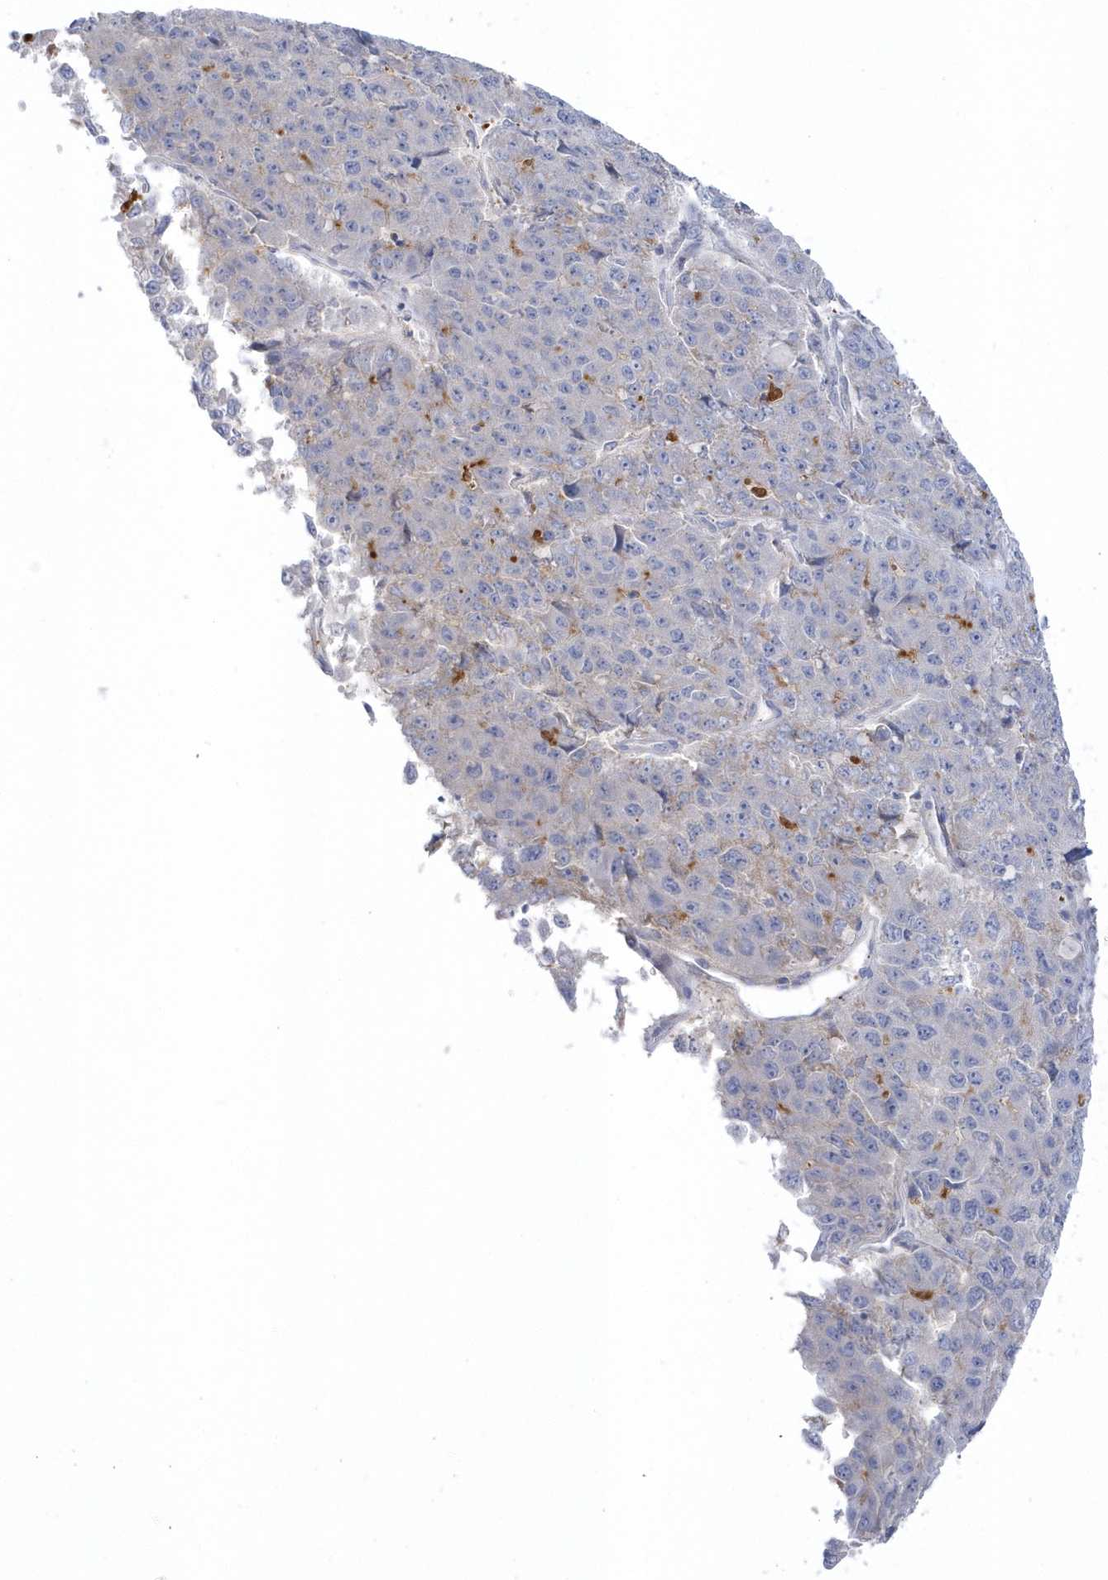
{"staining": {"intensity": "negative", "quantity": "none", "location": "none"}, "tissue": "pancreatic cancer", "cell_type": "Tumor cells", "image_type": "cancer", "snomed": [{"axis": "morphology", "description": "Adenocarcinoma, NOS"}, {"axis": "topography", "description": "Pancreas"}], "caption": "Immunohistochemistry (IHC) histopathology image of human pancreatic cancer stained for a protein (brown), which displays no expression in tumor cells.", "gene": "SEMA3D", "patient": {"sex": "male", "age": 50}}